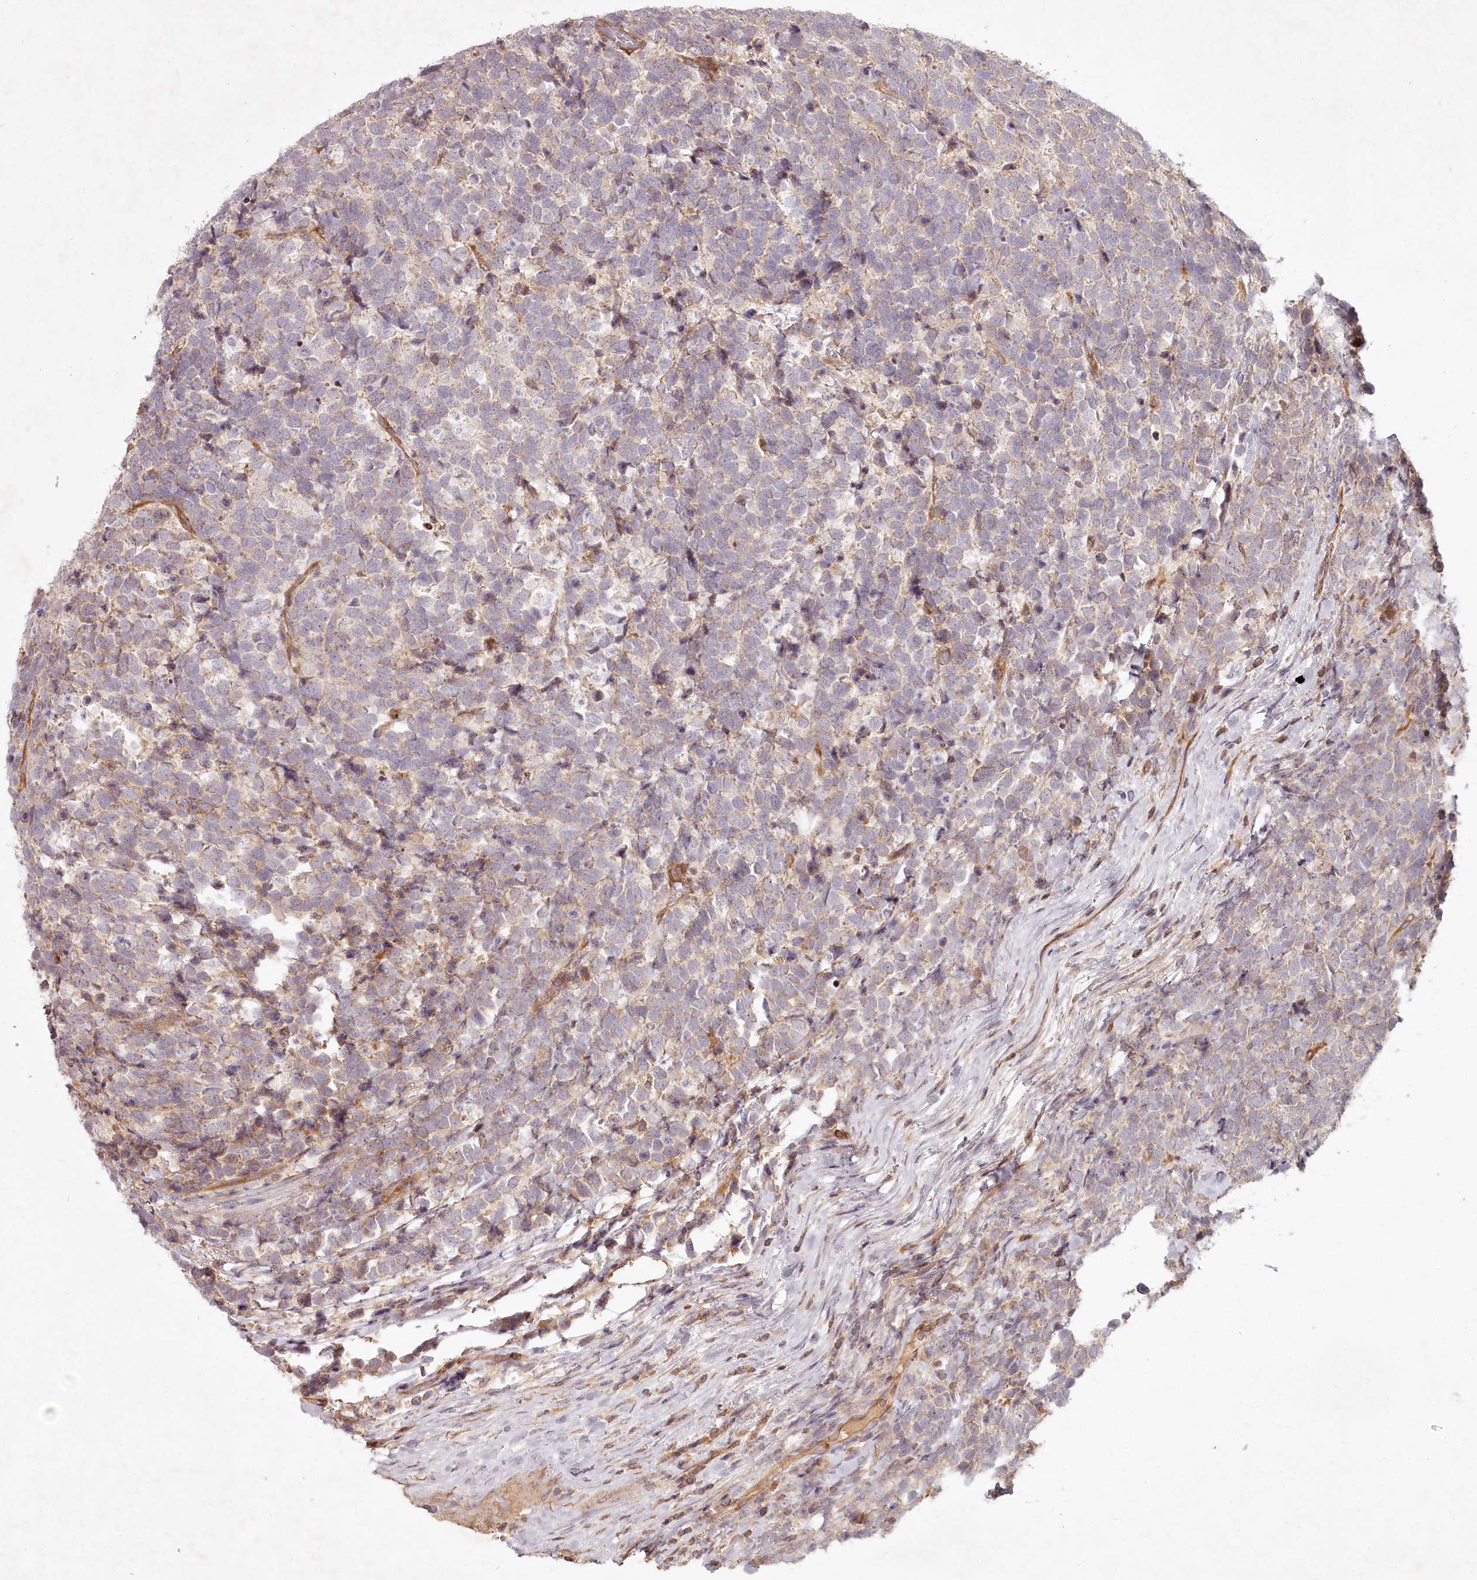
{"staining": {"intensity": "weak", "quantity": "25%-75%", "location": "cytoplasmic/membranous"}, "tissue": "urothelial cancer", "cell_type": "Tumor cells", "image_type": "cancer", "snomed": [{"axis": "morphology", "description": "Urothelial carcinoma, High grade"}, {"axis": "topography", "description": "Urinary bladder"}], "caption": "An immunohistochemistry photomicrograph of neoplastic tissue is shown. Protein staining in brown shows weak cytoplasmic/membranous positivity in urothelial cancer within tumor cells.", "gene": "TMIE", "patient": {"sex": "female", "age": 82}}